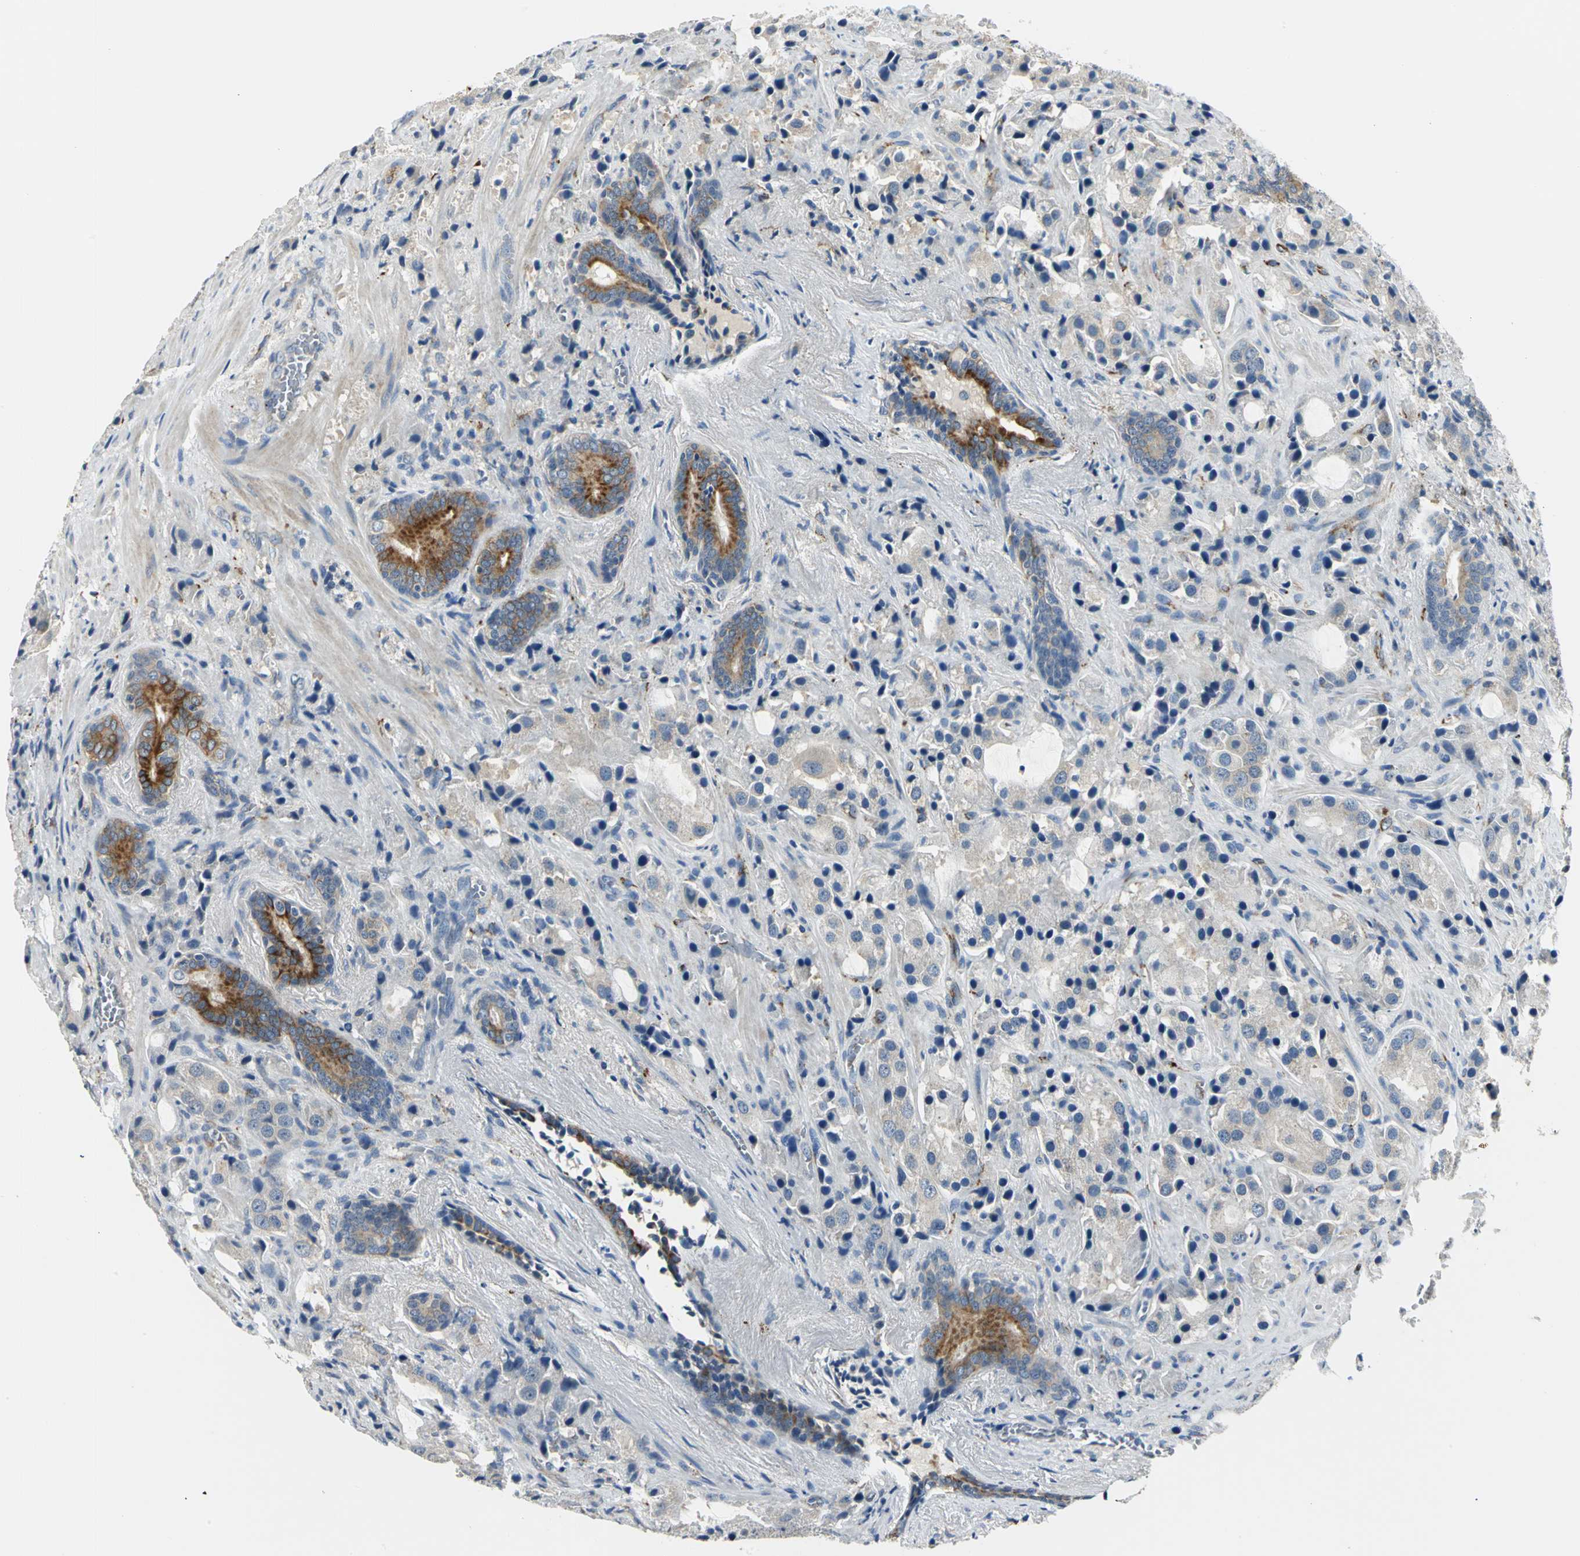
{"staining": {"intensity": "moderate", "quantity": "25%-75%", "location": "cytoplasmic/membranous"}, "tissue": "prostate cancer", "cell_type": "Tumor cells", "image_type": "cancer", "snomed": [{"axis": "morphology", "description": "Adenocarcinoma, High grade"}, {"axis": "topography", "description": "Prostate"}], "caption": "Immunohistochemistry (IHC) of human prostate high-grade adenocarcinoma reveals medium levels of moderate cytoplasmic/membranous positivity in approximately 25%-75% of tumor cells.", "gene": "B3GNT2", "patient": {"sex": "male", "age": 70}}